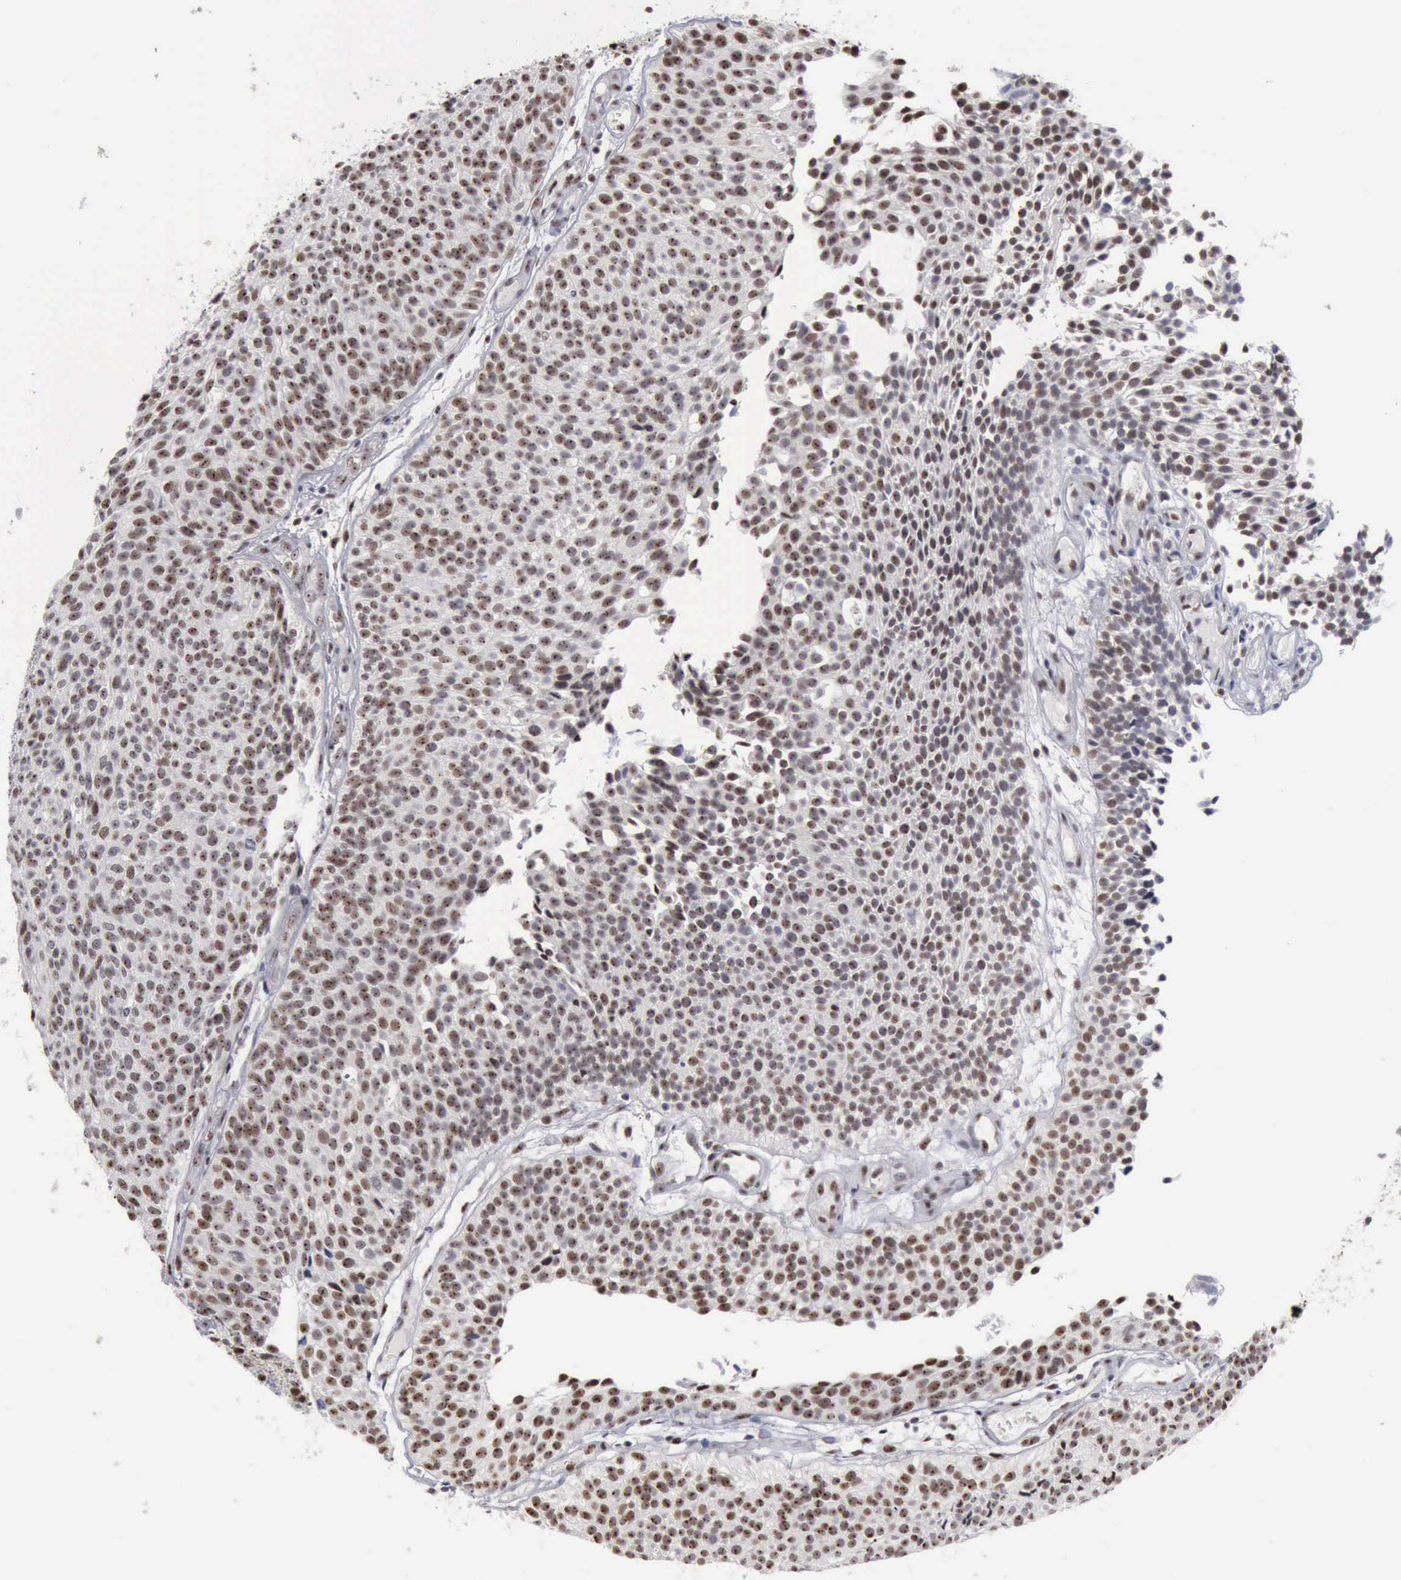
{"staining": {"intensity": "moderate", "quantity": ">75%", "location": "nuclear"}, "tissue": "urothelial cancer", "cell_type": "Tumor cells", "image_type": "cancer", "snomed": [{"axis": "morphology", "description": "Urothelial carcinoma, Low grade"}, {"axis": "topography", "description": "Urinary bladder"}], "caption": "This photomicrograph shows urothelial cancer stained with immunohistochemistry to label a protein in brown. The nuclear of tumor cells show moderate positivity for the protein. Nuclei are counter-stained blue.", "gene": "KIAA0586", "patient": {"sex": "male", "age": 85}}